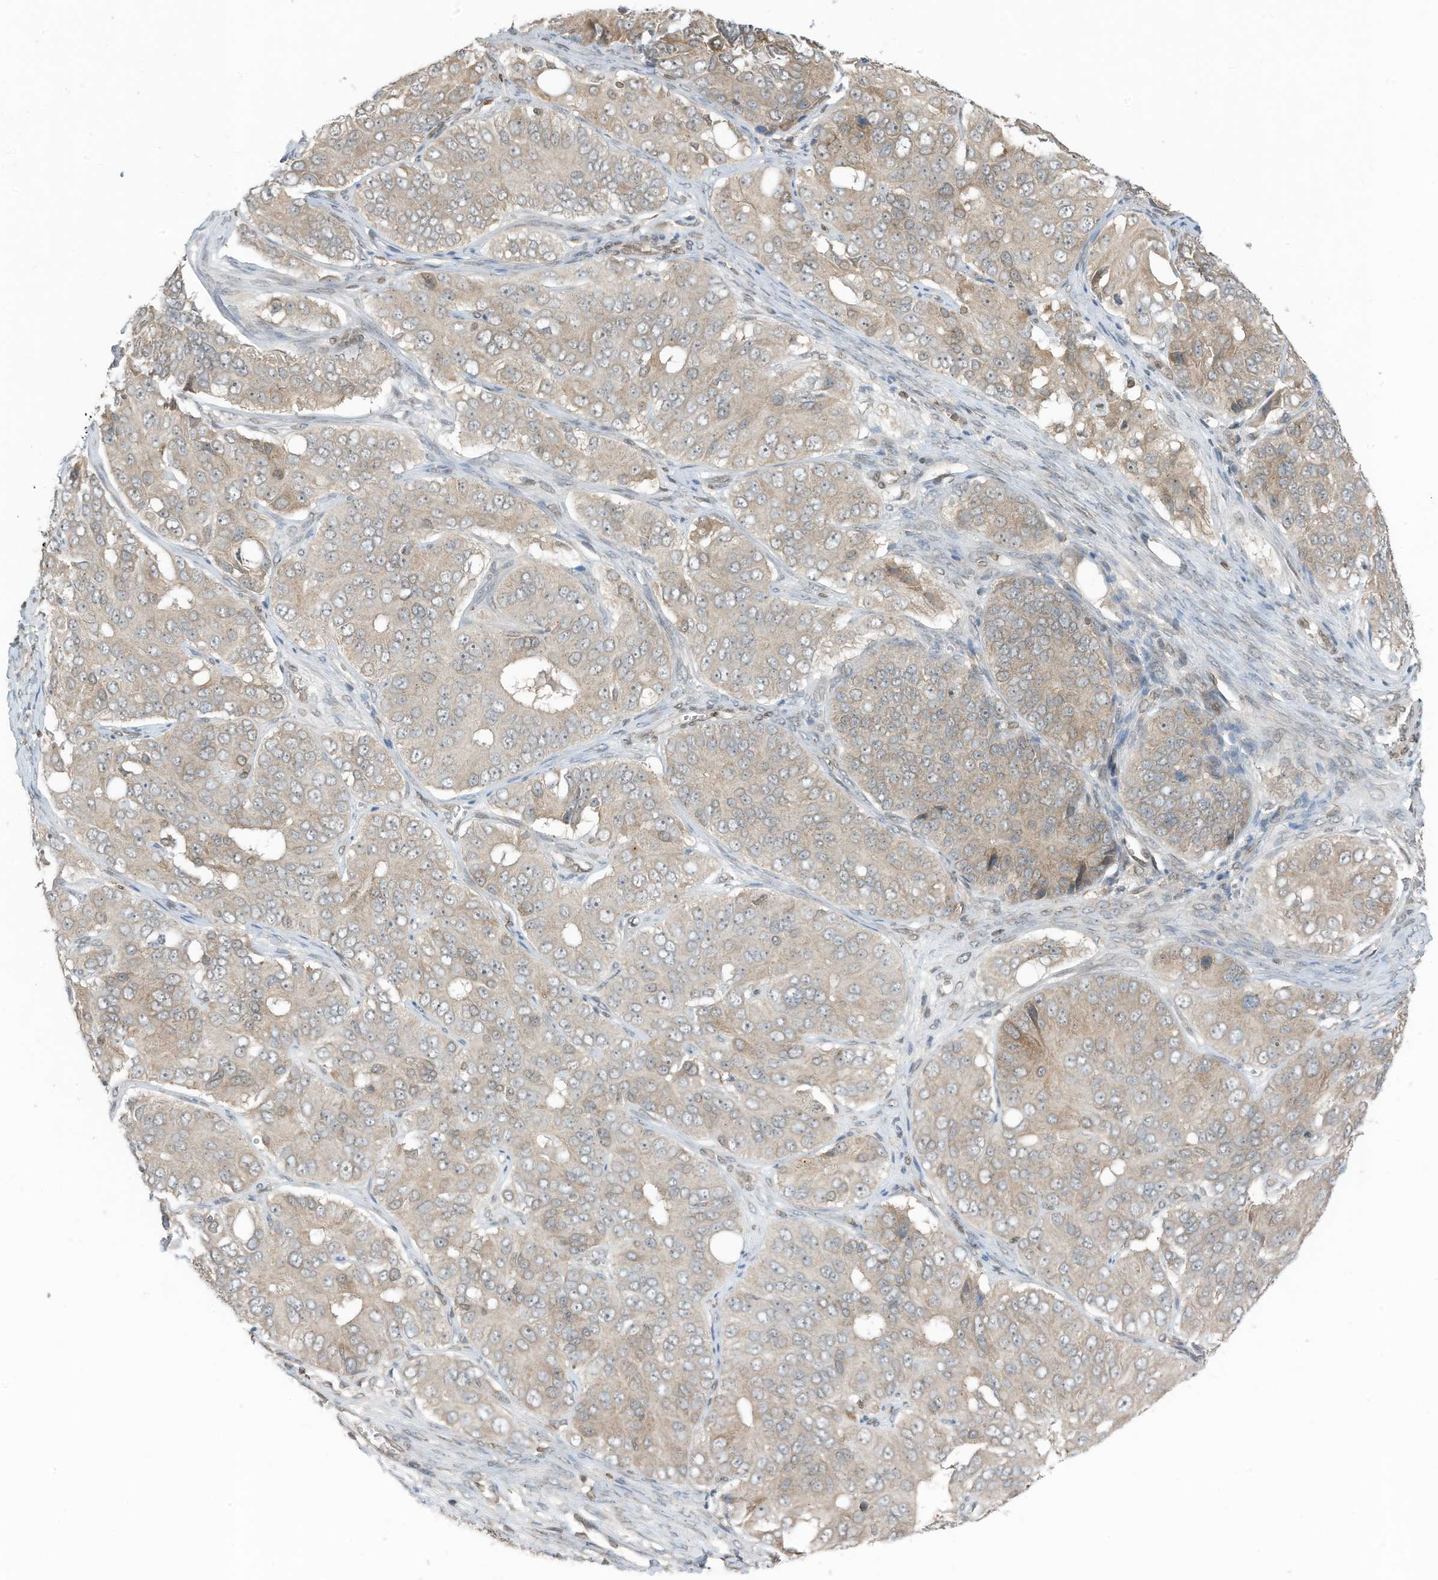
{"staining": {"intensity": "weak", "quantity": "<25%", "location": "cytoplasmic/membranous"}, "tissue": "ovarian cancer", "cell_type": "Tumor cells", "image_type": "cancer", "snomed": [{"axis": "morphology", "description": "Carcinoma, endometroid"}, {"axis": "topography", "description": "Ovary"}], "caption": "This photomicrograph is of endometroid carcinoma (ovarian) stained with immunohistochemistry (IHC) to label a protein in brown with the nuclei are counter-stained blue. There is no expression in tumor cells. Brightfield microscopy of IHC stained with DAB (3,3'-diaminobenzidine) (brown) and hematoxylin (blue), captured at high magnification.", "gene": "RABL3", "patient": {"sex": "female", "age": 51}}